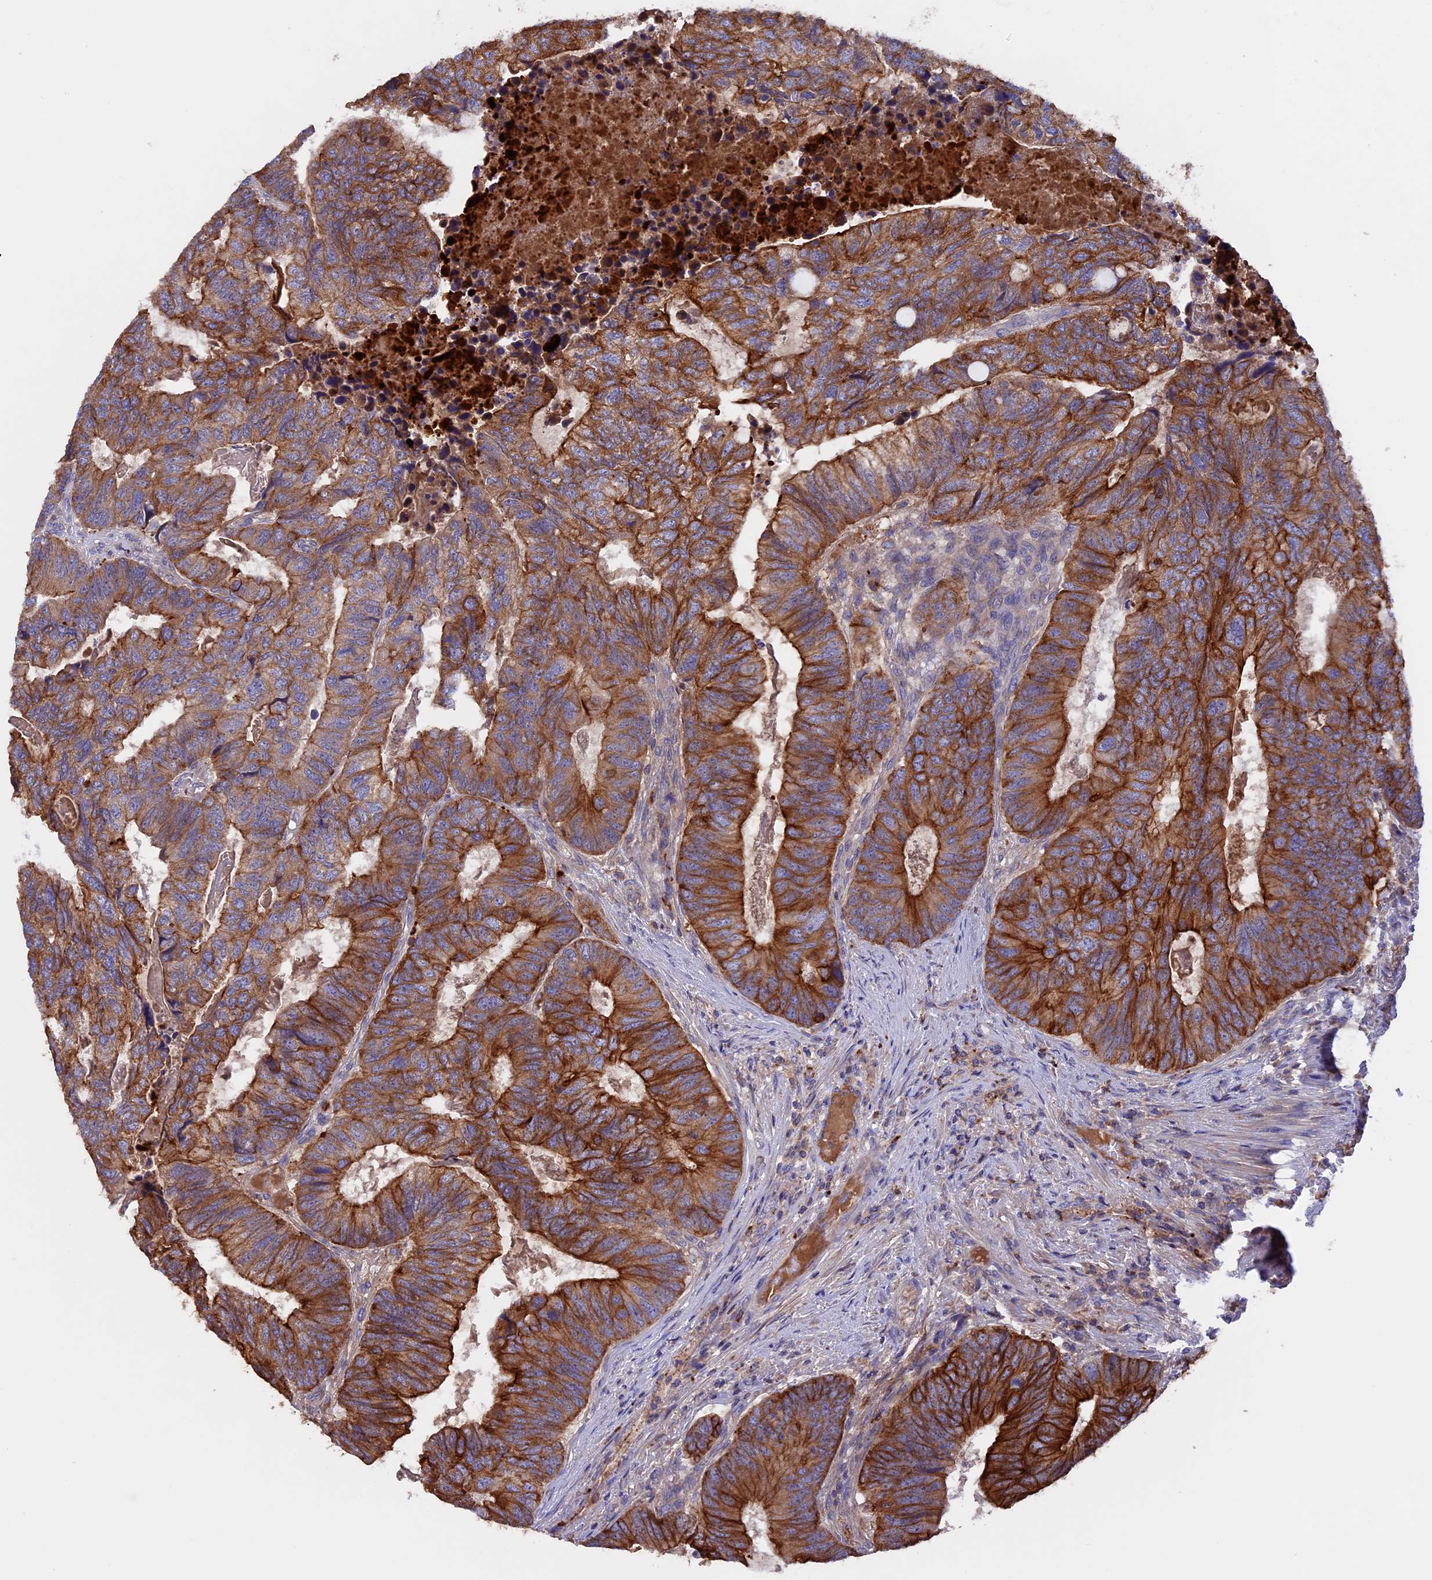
{"staining": {"intensity": "strong", "quantity": ">75%", "location": "cytoplasmic/membranous"}, "tissue": "colorectal cancer", "cell_type": "Tumor cells", "image_type": "cancer", "snomed": [{"axis": "morphology", "description": "Adenocarcinoma, NOS"}, {"axis": "topography", "description": "Colon"}], "caption": "Approximately >75% of tumor cells in human colorectal adenocarcinoma reveal strong cytoplasmic/membranous protein staining as visualized by brown immunohistochemical staining.", "gene": "PTPN9", "patient": {"sex": "female", "age": 67}}